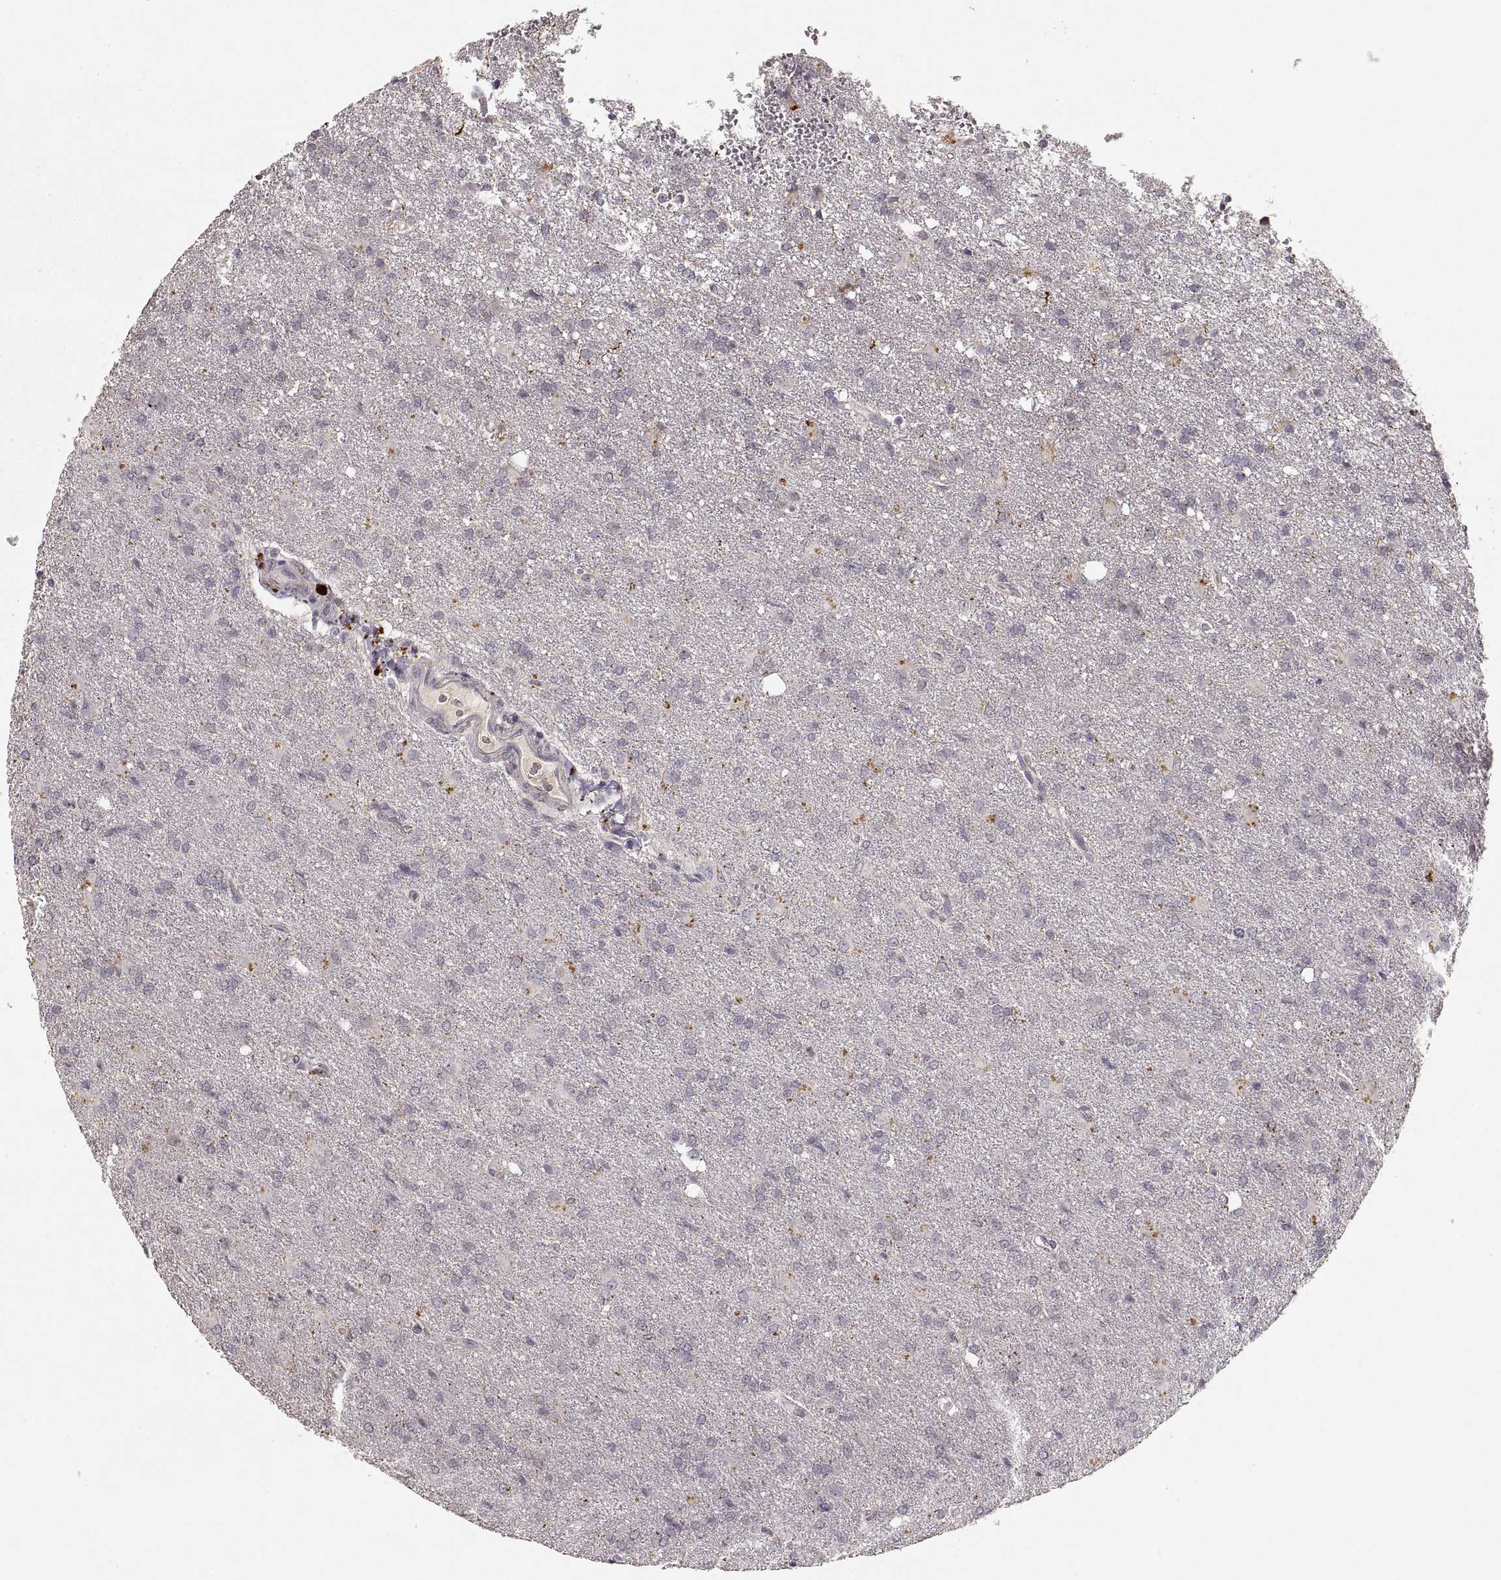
{"staining": {"intensity": "negative", "quantity": "none", "location": "none"}, "tissue": "glioma", "cell_type": "Tumor cells", "image_type": "cancer", "snomed": [{"axis": "morphology", "description": "Glioma, malignant, High grade"}, {"axis": "topography", "description": "Brain"}], "caption": "The photomicrograph displays no significant staining in tumor cells of glioma.", "gene": "LAMC2", "patient": {"sex": "male", "age": 68}}